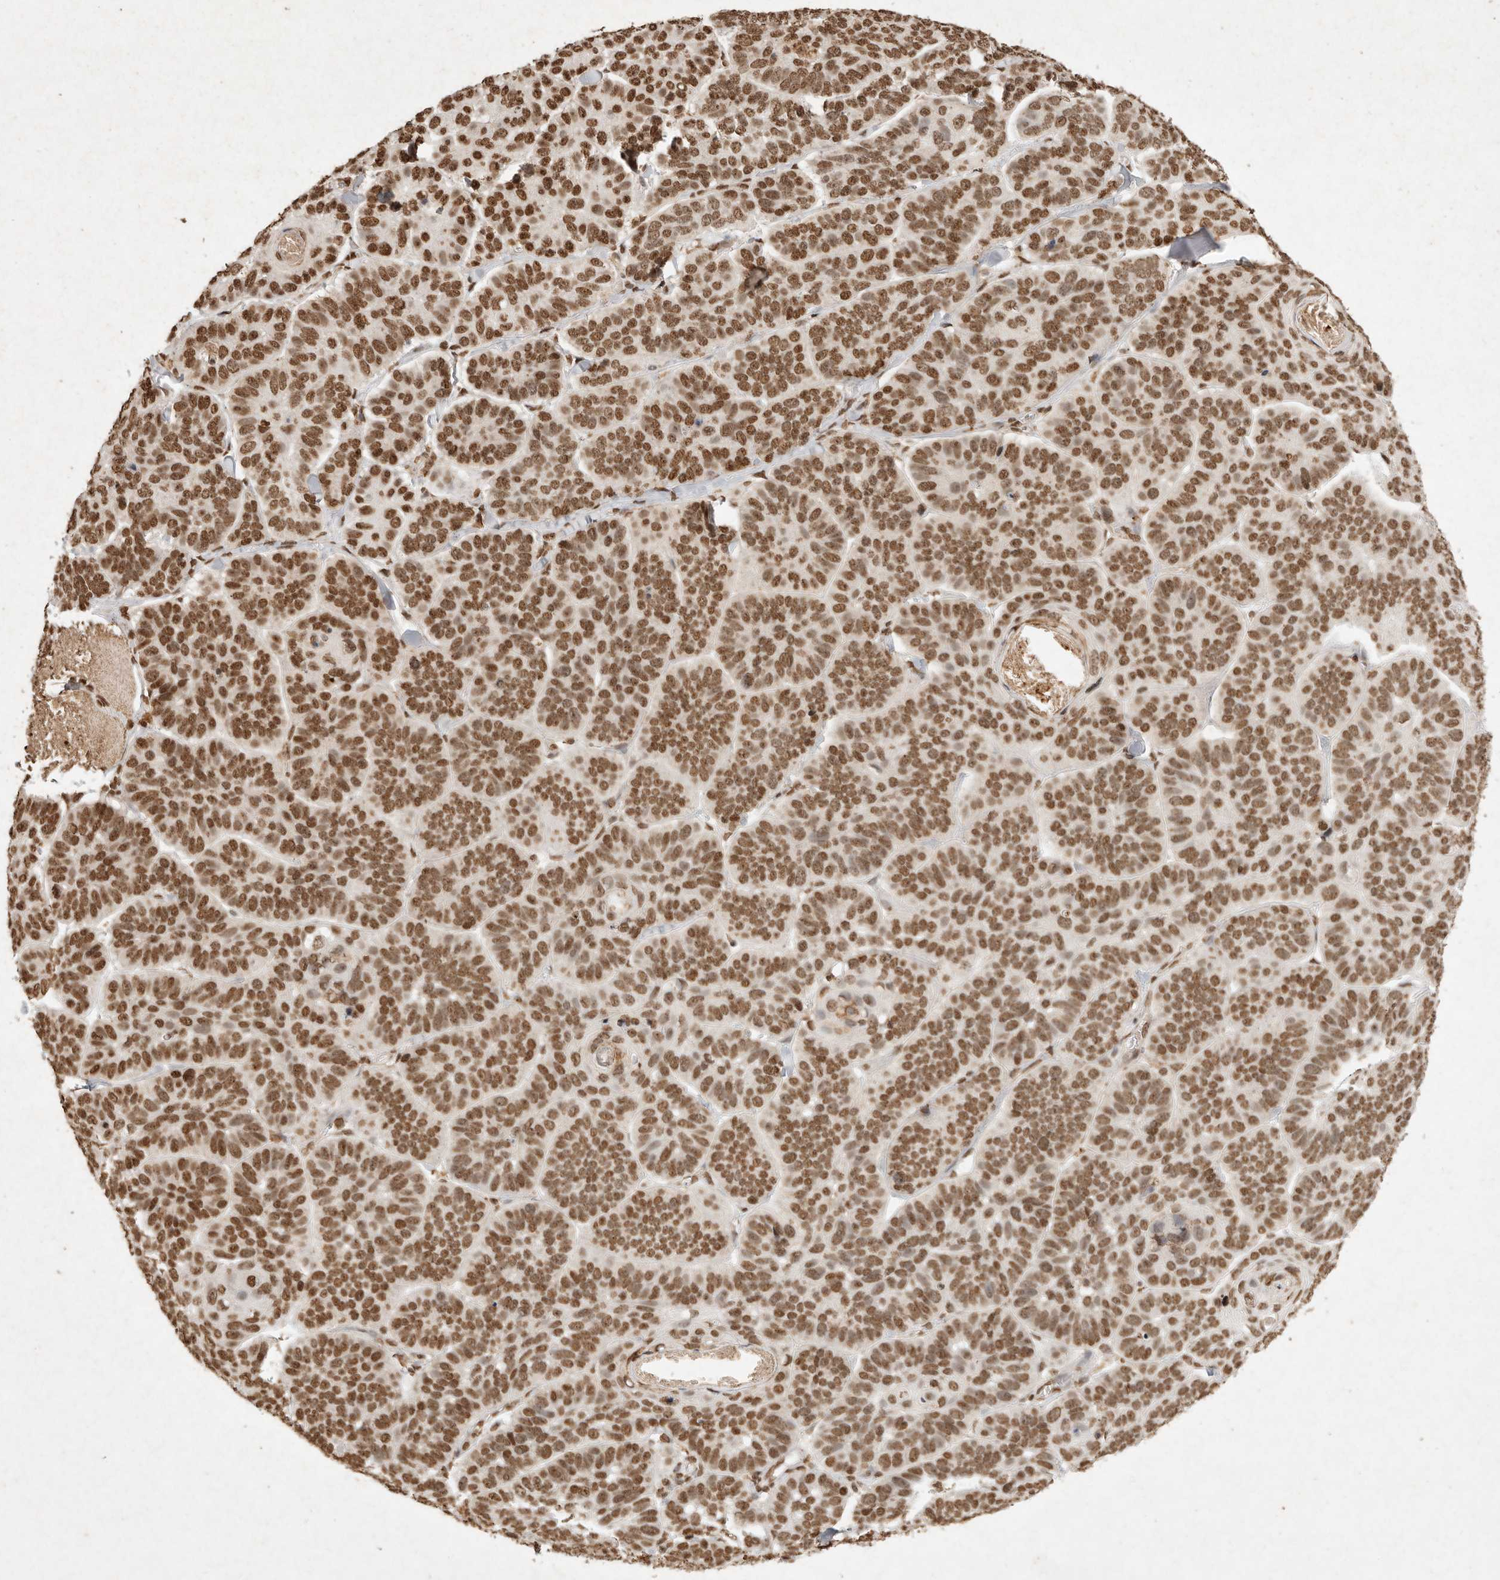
{"staining": {"intensity": "strong", "quantity": ">75%", "location": "nuclear"}, "tissue": "skin cancer", "cell_type": "Tumor cells", "image_type": "cancer", "snomed": [{"axis": "morphology", "description": "Basal cell carcinoma"}, {"axis": "topography", "description": "Skin"}], "caption": "This micrograph shows skin basal cell carcinoma stained with IHC to label a protein in brown. The nuclear of tumor cells show strong positivity for the protein. Nuclei are counter-stained blue.", "gene": "NKX3-2", "patient": {"sex": "male", "age": 62}}